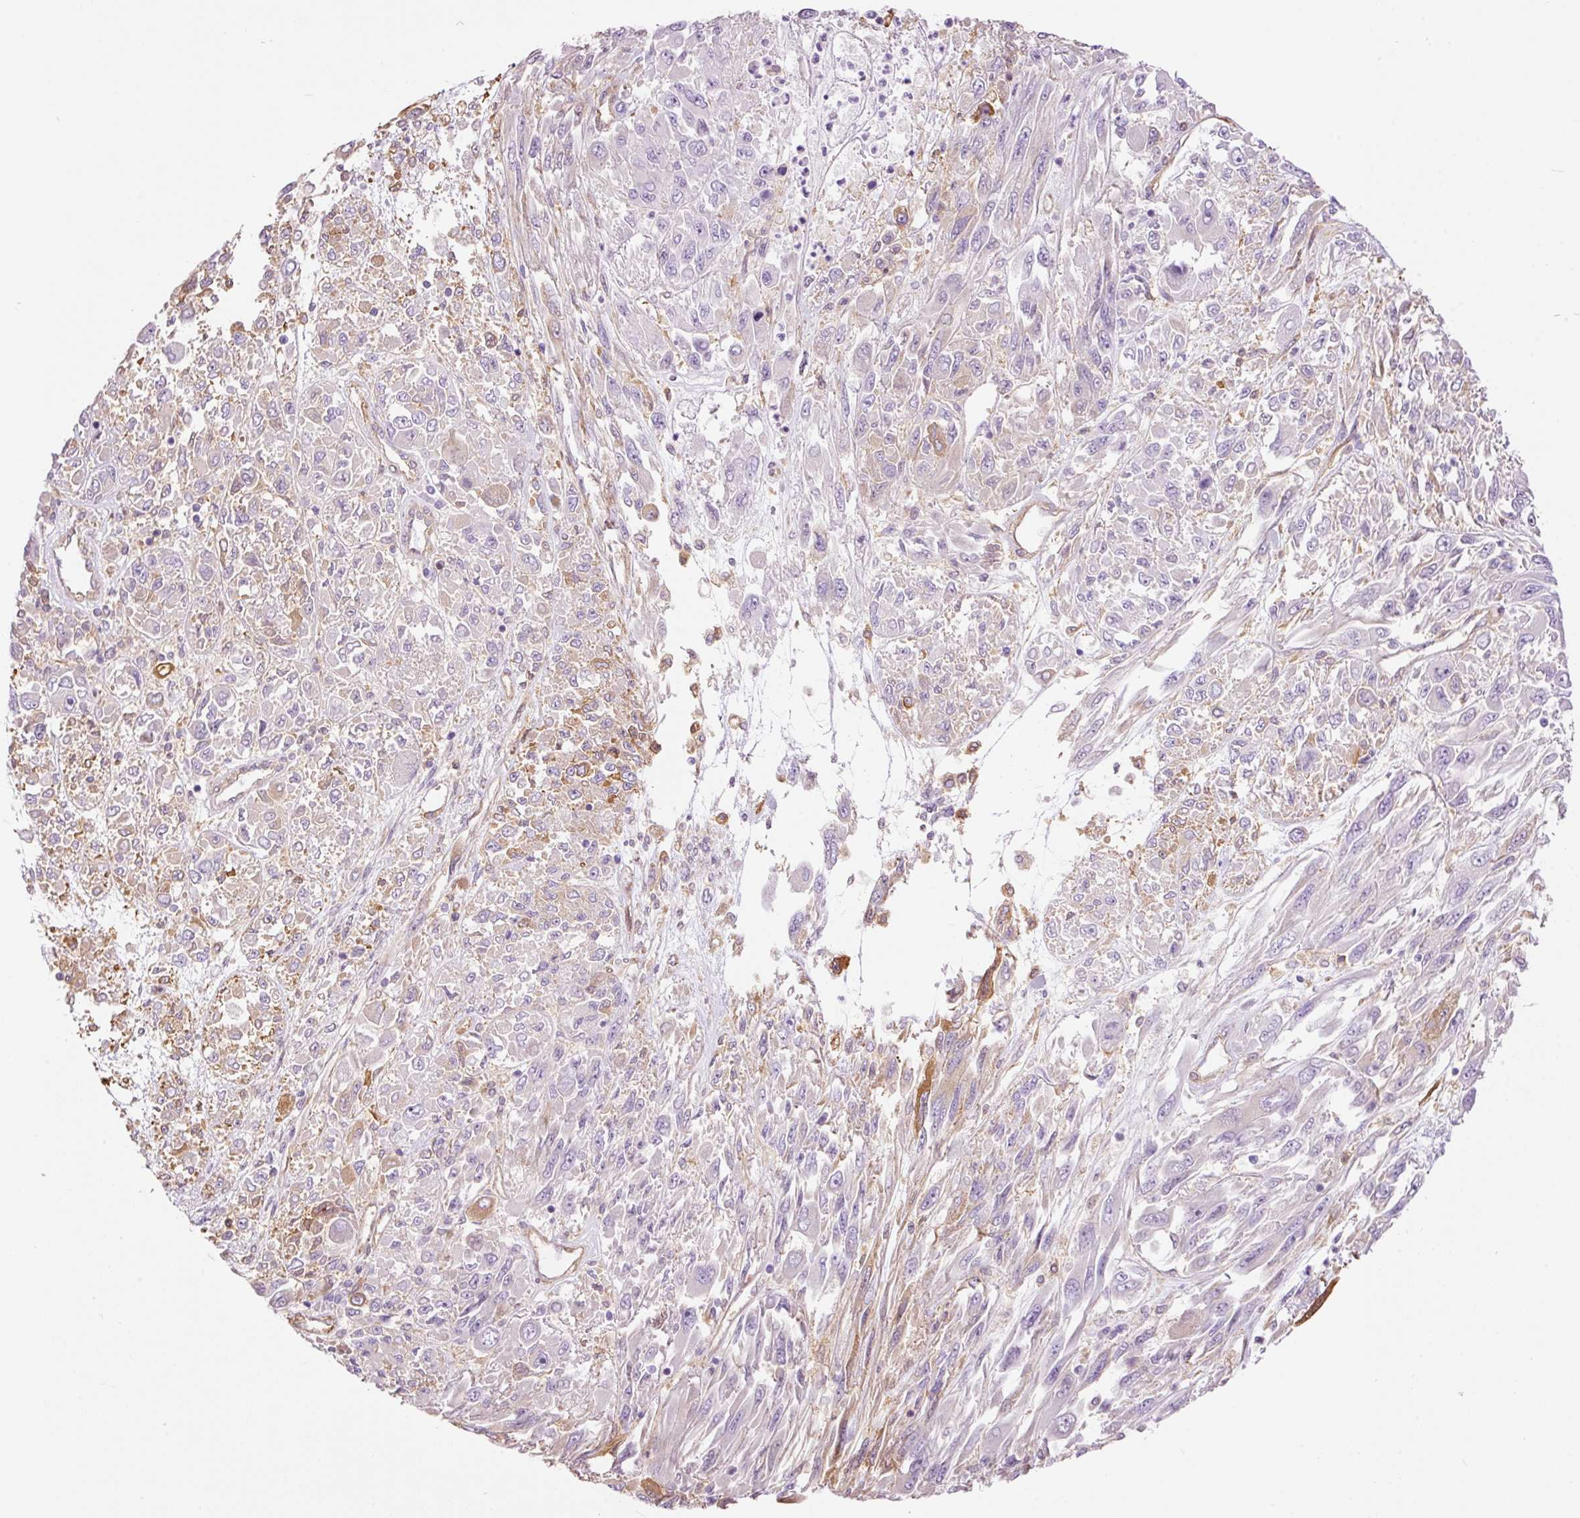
{"staining": {"intensity": "negative", "quantity": "none", "location": "none"}, "tissue": "melanoma", "cell_type": "Tumor cells", "image_type": "cancer", "snomed": [{"axis": "morphology", "description": "Malignant melanoma, NOS"}, {"axis": "topography", "description": "Skin"}], "caption": "Tumor cells show no significant expression in melanoma.", "gene": "IL10RB", "patient": {"sex": "female", "age": 91}}